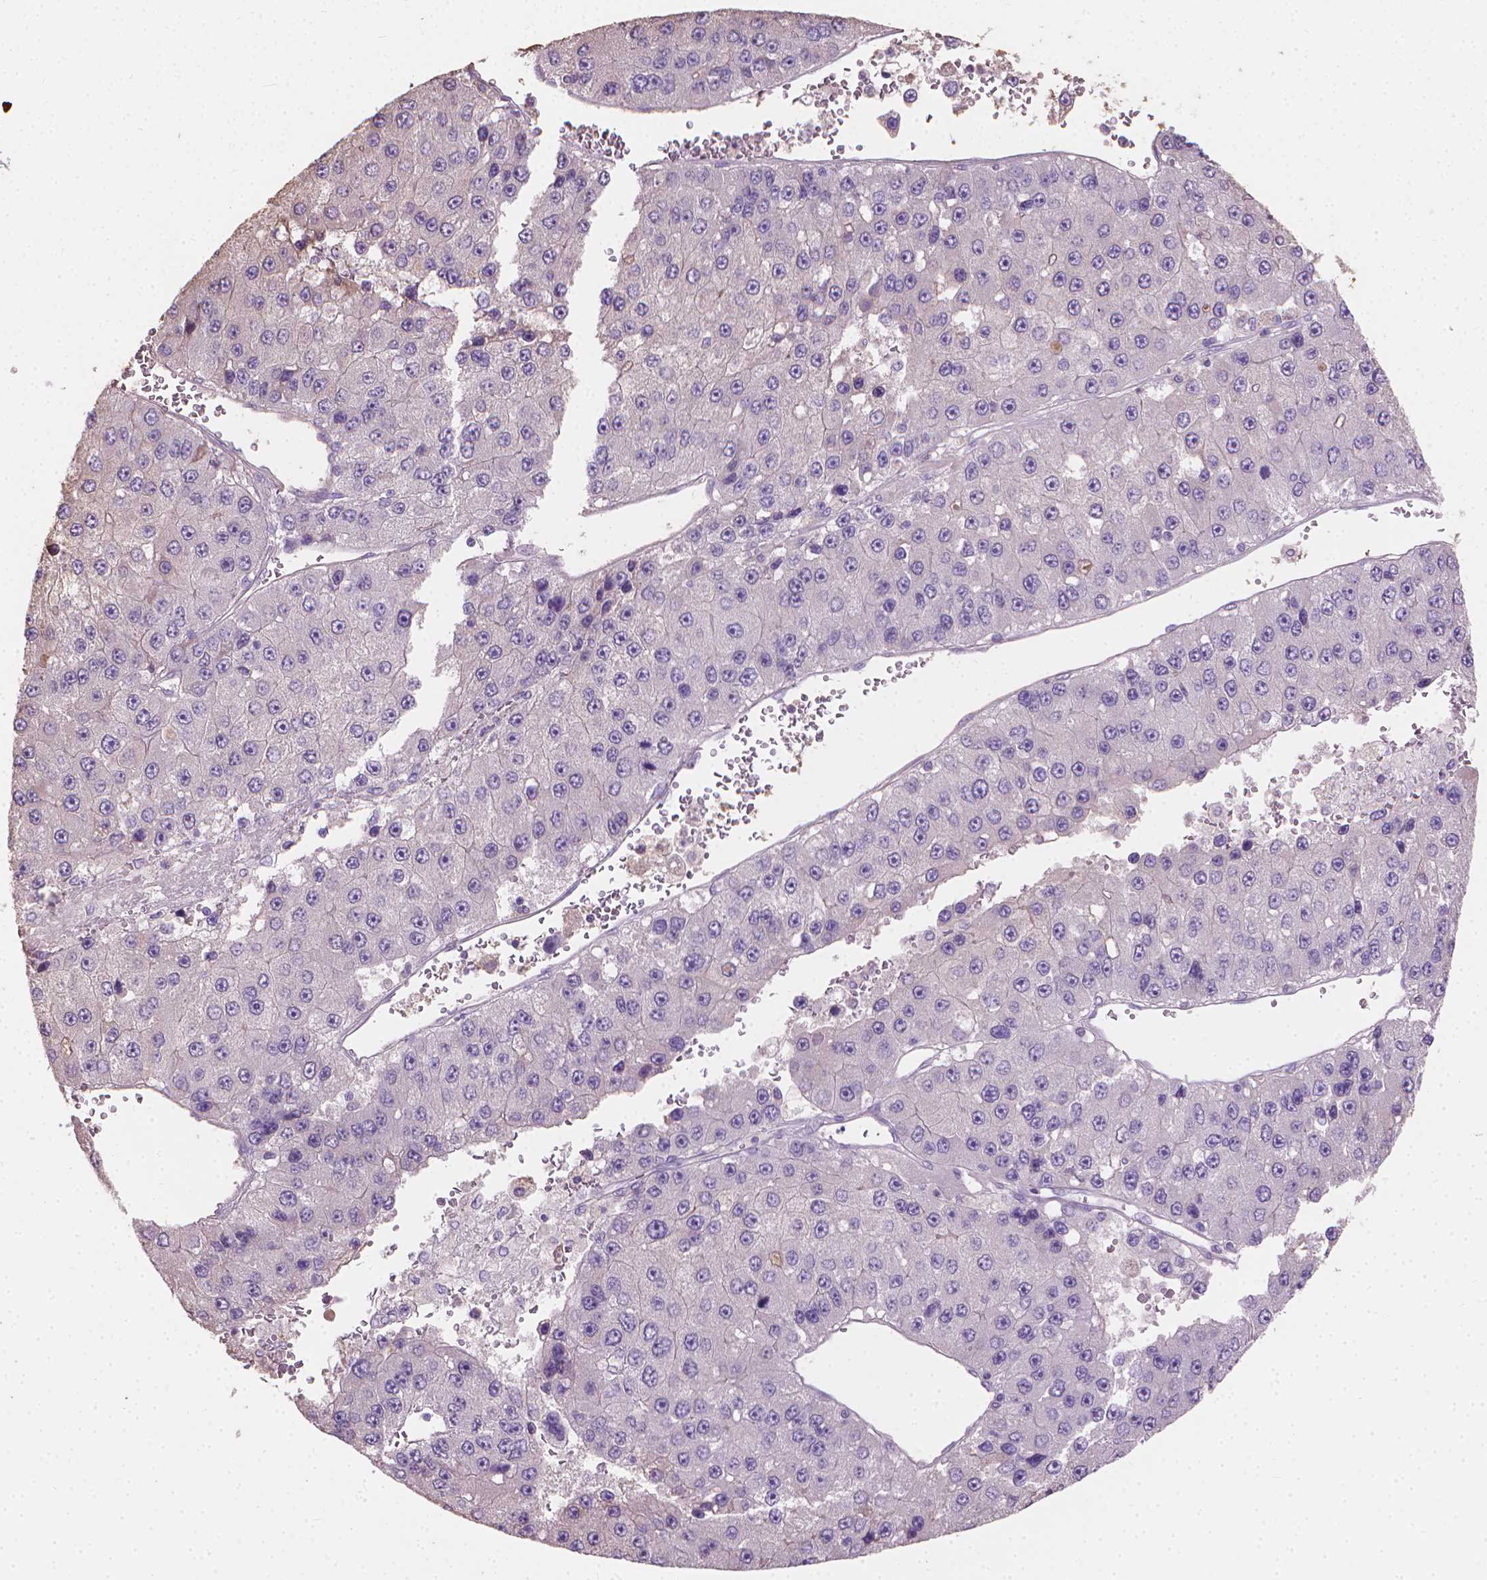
{"staining": {"intensity": "negative", "quantity": "none", "location": "none"}, "tissue": "liver cancer", "cell_type": "Tumor cells", "image_type": "cancer", "snomed": [{"axis": "morphology", "description": "Carcinoma, Hepatocellular, NOS"}, {"axis": "topography", "description": "Liver"}], "caption": "A micrograph of human liver cancer (hepatocellular carcinoma) is negative for staining in tumor cells.", "gene": "CABCOCO1", "patient": {"sex": "female", "age": 73}}